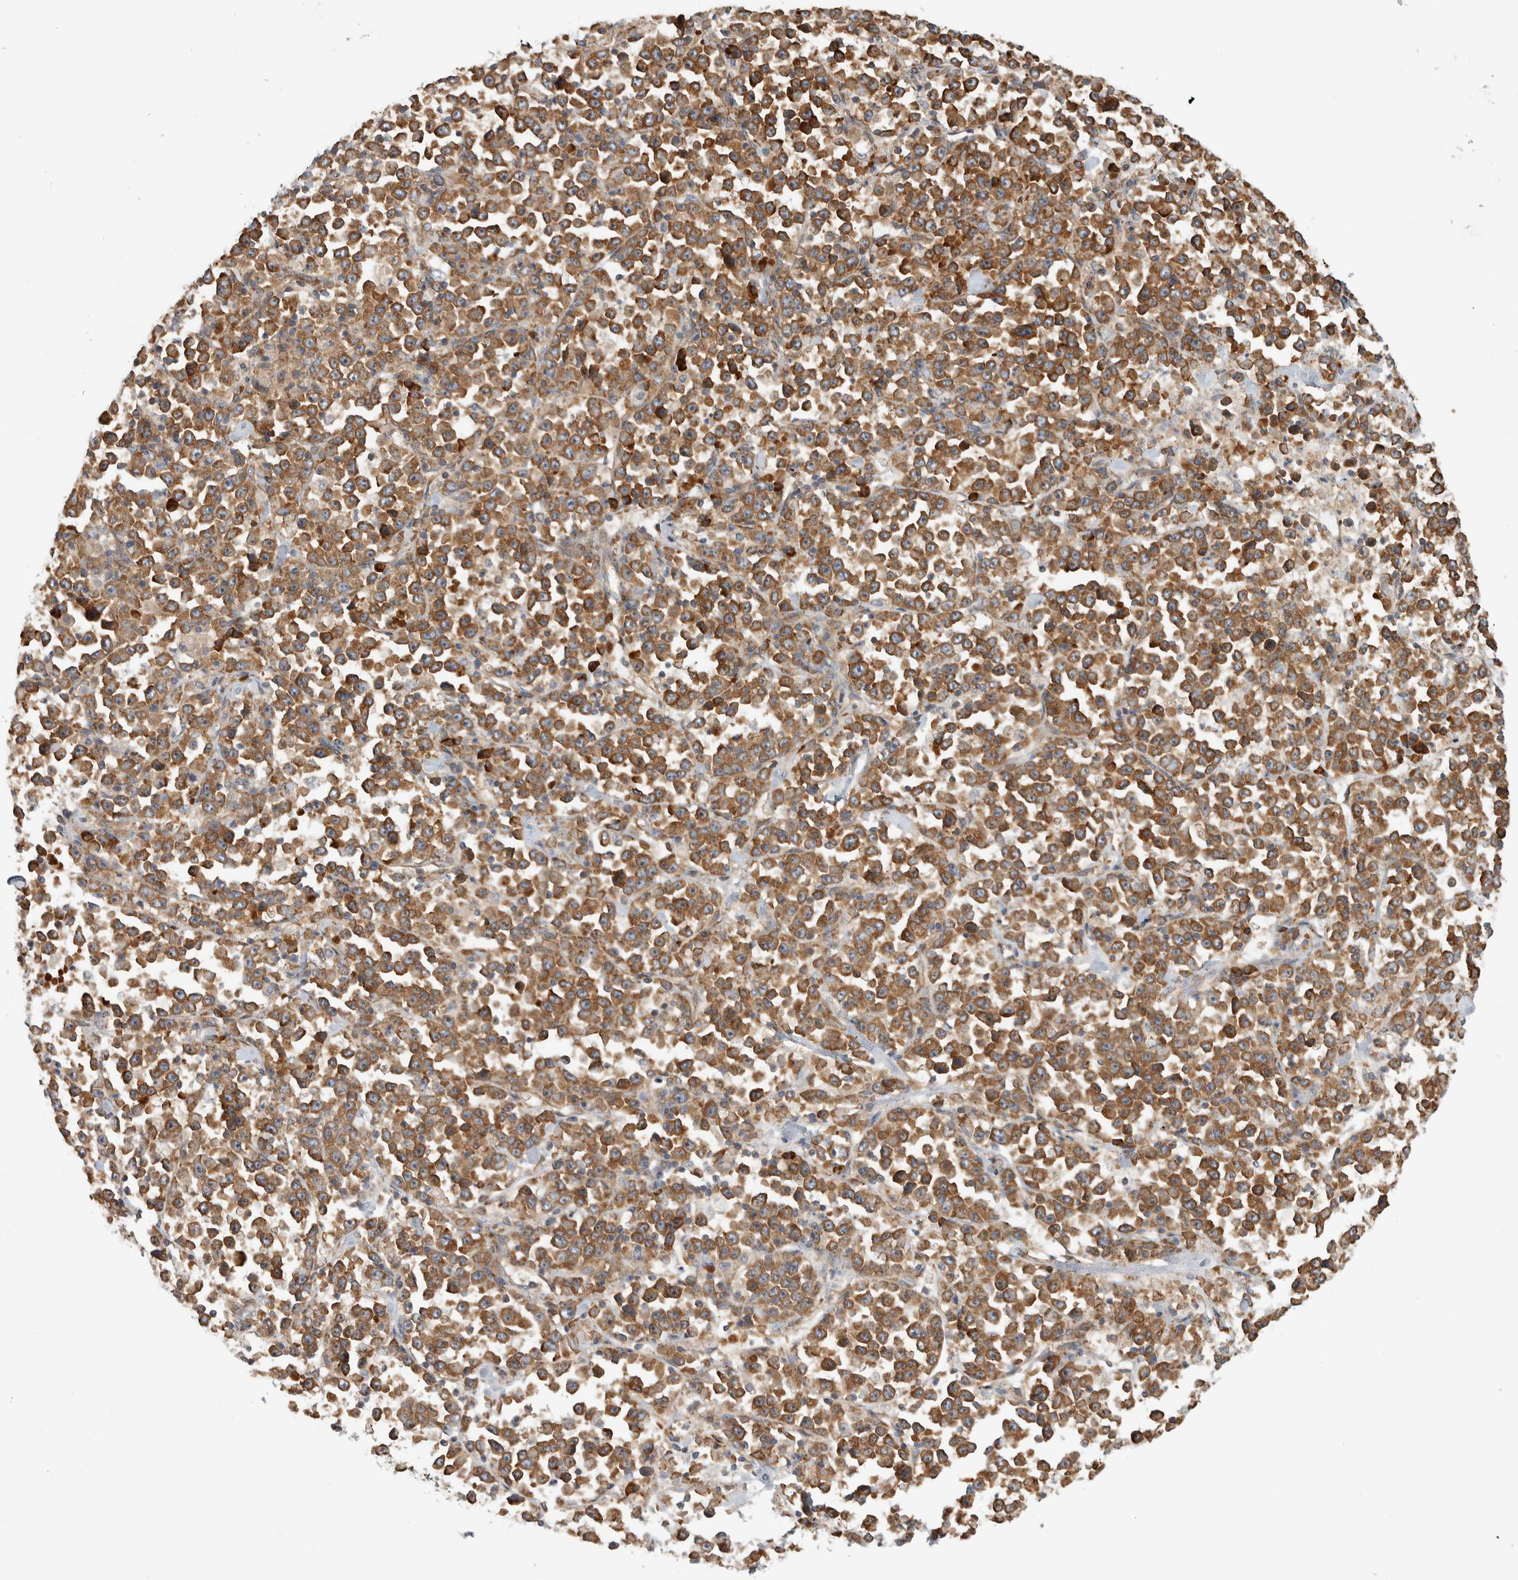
{"staining": {"intensity": "moderate", "quantity": ">75%", "location": "cytoplasmic/membranous"}, "tissue": "stomach cancer", "cell_type": "Tumor cells", "image_type": "cancer", "snomed": [{"axis": "morphology", "description": "Normal tissue, NOS"}, {"axis": "morphology", "description": "Adenocarcinoma, NOS"}, {"axis": "topography", "description": "Stomach, upper"}, {"axis": "topography", "description": "Stomach"}], "caption": "This image demonstrates immunohistochemistry staining of adenocarcinoma (stomach), with medium moderate cytoplasmic/membranous positivity in about >75% of tumor cells.", "gene": "EIF3H", "patient": {"sex": "male", "age": 59}}